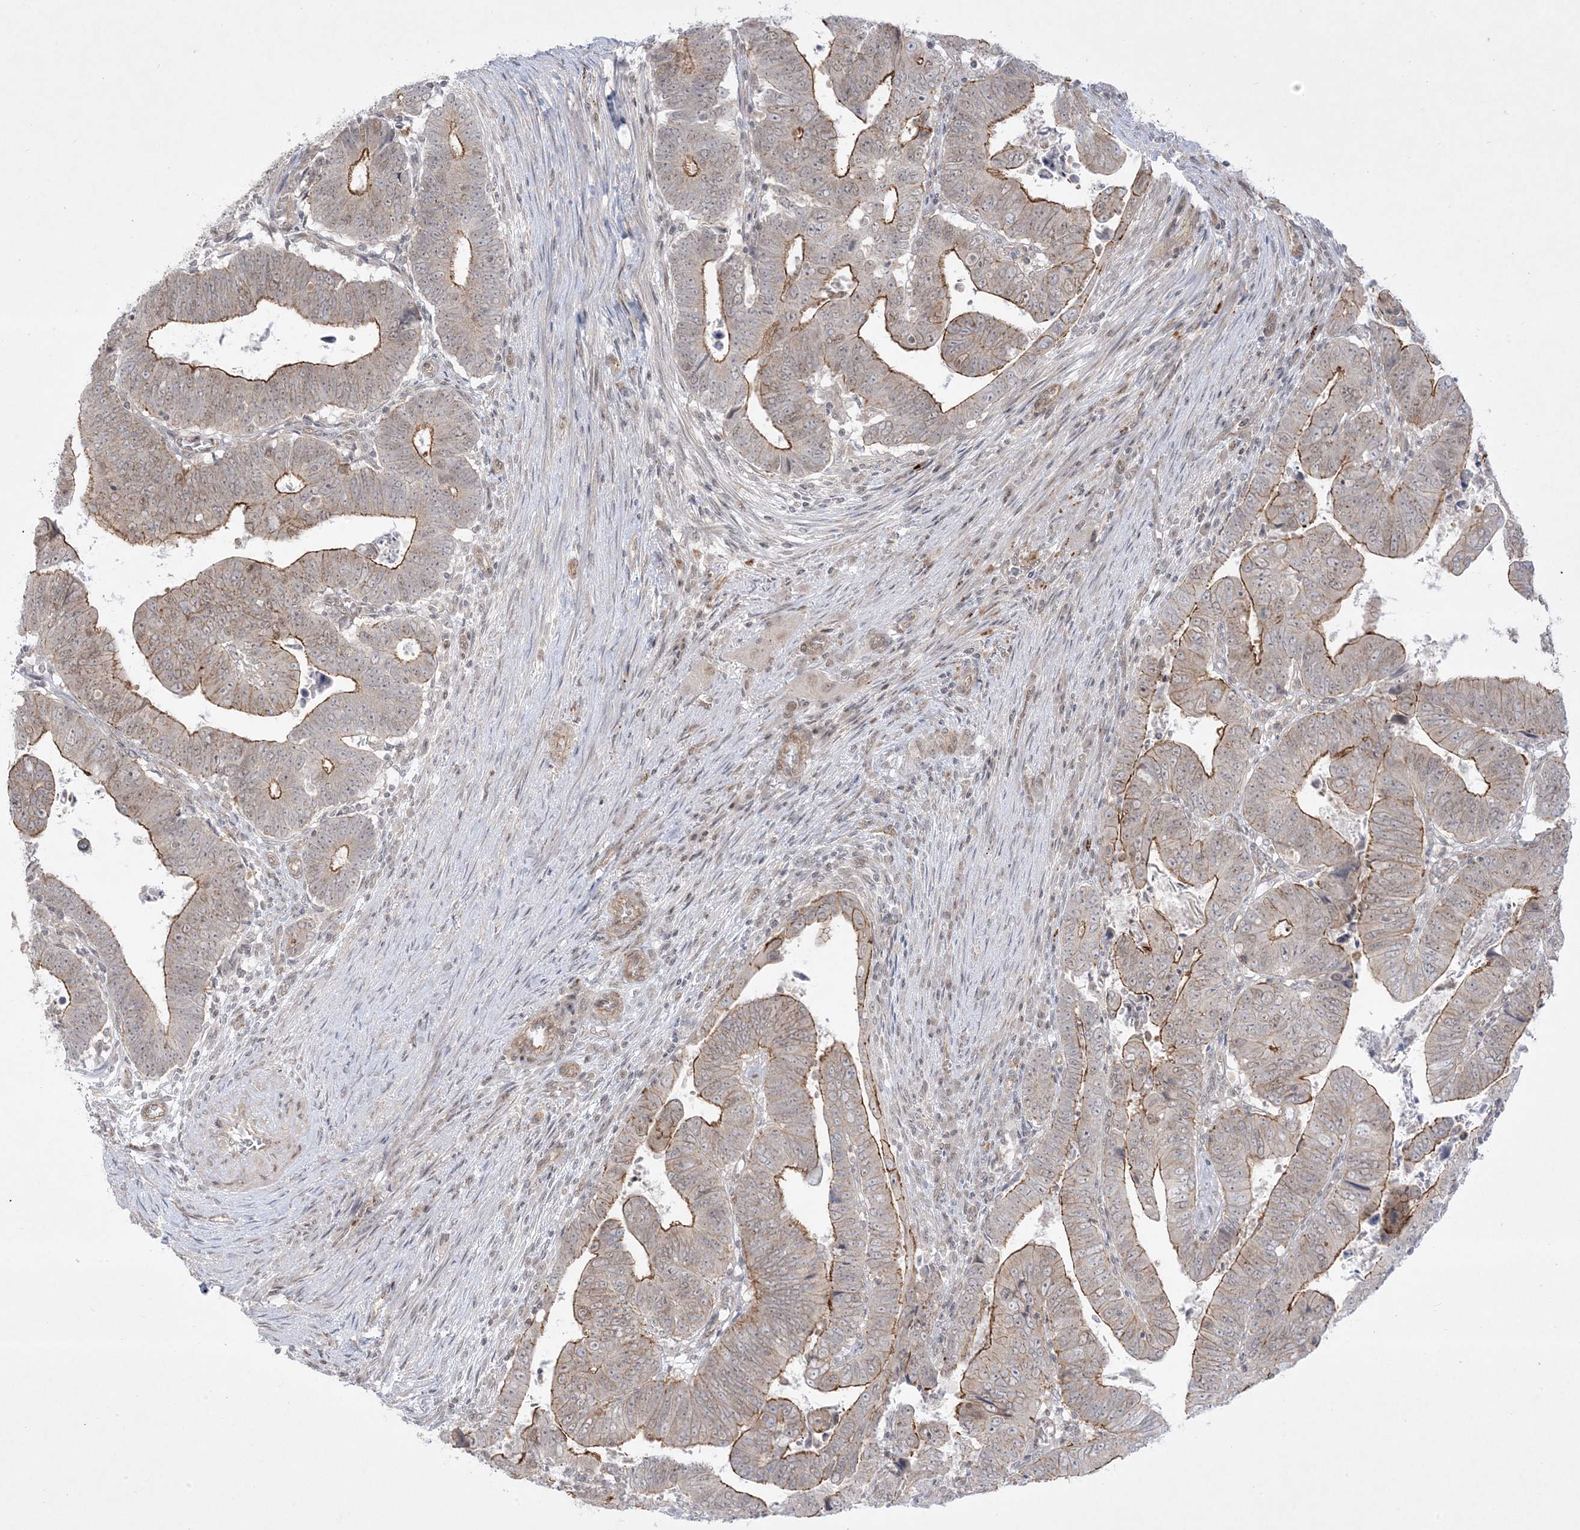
{"staining": {"intensity": "moderate", "quantity": "25%-75%", "location": "cytoplasmic/membranous"}, "tissue": "colorectal cancer", "cell_type": "Tumor cells", "image_type": "cancer", "snomed": [{"axis": "morphology", "description": "Normal tissue, NOS"}, {"axis": "morphology", "description": "Adenocarcinoma, NOS"}, {"axis": "topography", "description": "Rectum"}], "caption": "Moderate cytoplasmic/membranous protein positivity is seen in approximately 25%-75% of tumor cells in colorectal cancer (adenocarcinoma). Nuclei are stained in blue.", "gene": "PTK6", "patient": {"sex": "female", "age": 65}}